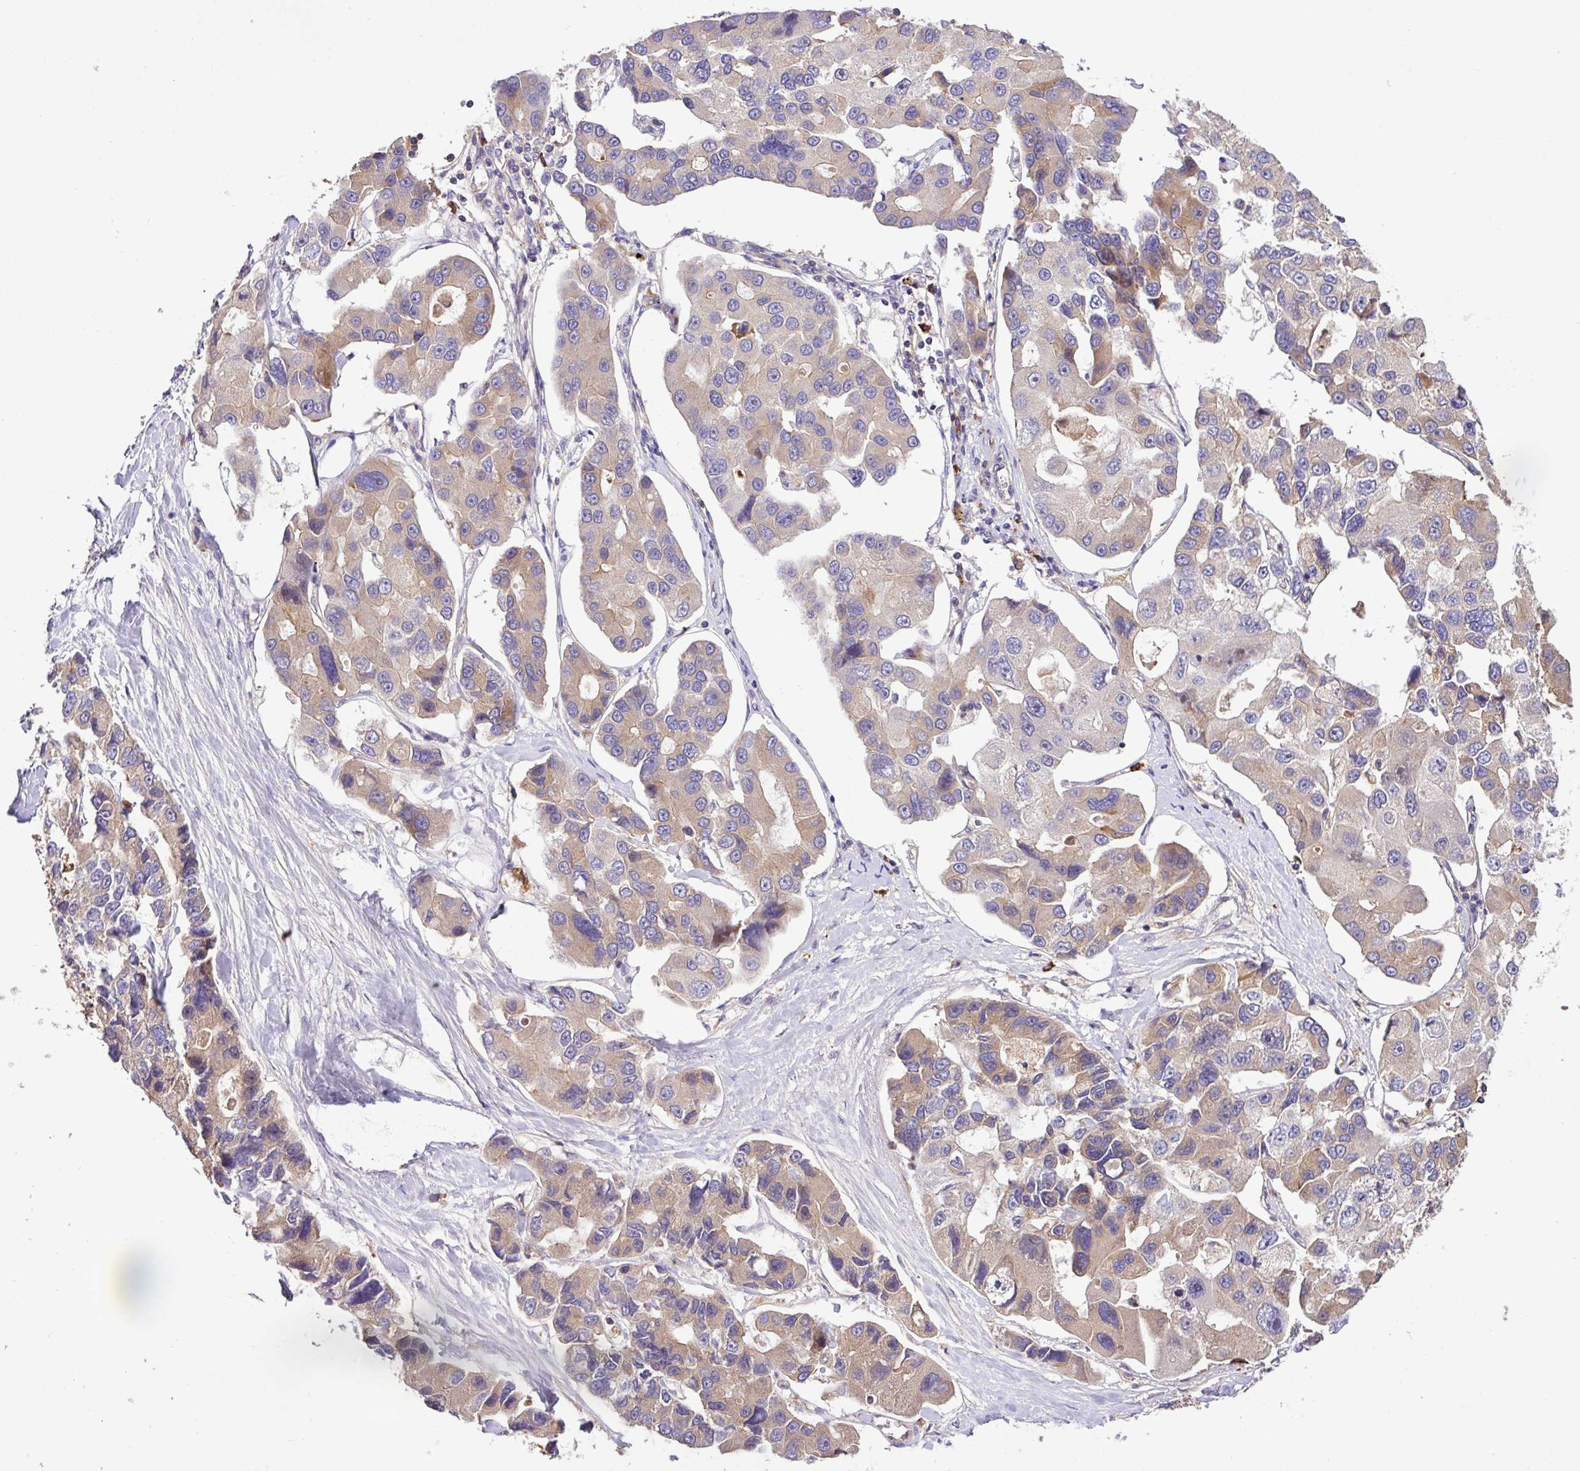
{"staining": {"intensity": "moderate", "quantity": "25%-75%", "location": "cytoplasmic/membranous"}, "tissue": "lung cancer", "cell_type": "Tumor cells", "image_type": "cancer", "snomed": [{"axis": "morphology", "description": "Adenocarcinoma, NOS"}, {"axis": "topography", "description": "Lung"}], "caption": "The immunohistochemical stain labels moderate cytoplasmic/membranous staining in tumor cells of lung adenocarcinoma tissue. (Brightfield microscopy of DAB IHC at high magnification).", "gene": "ZNF266", "patient": {"sex": "female", "age": 54}}